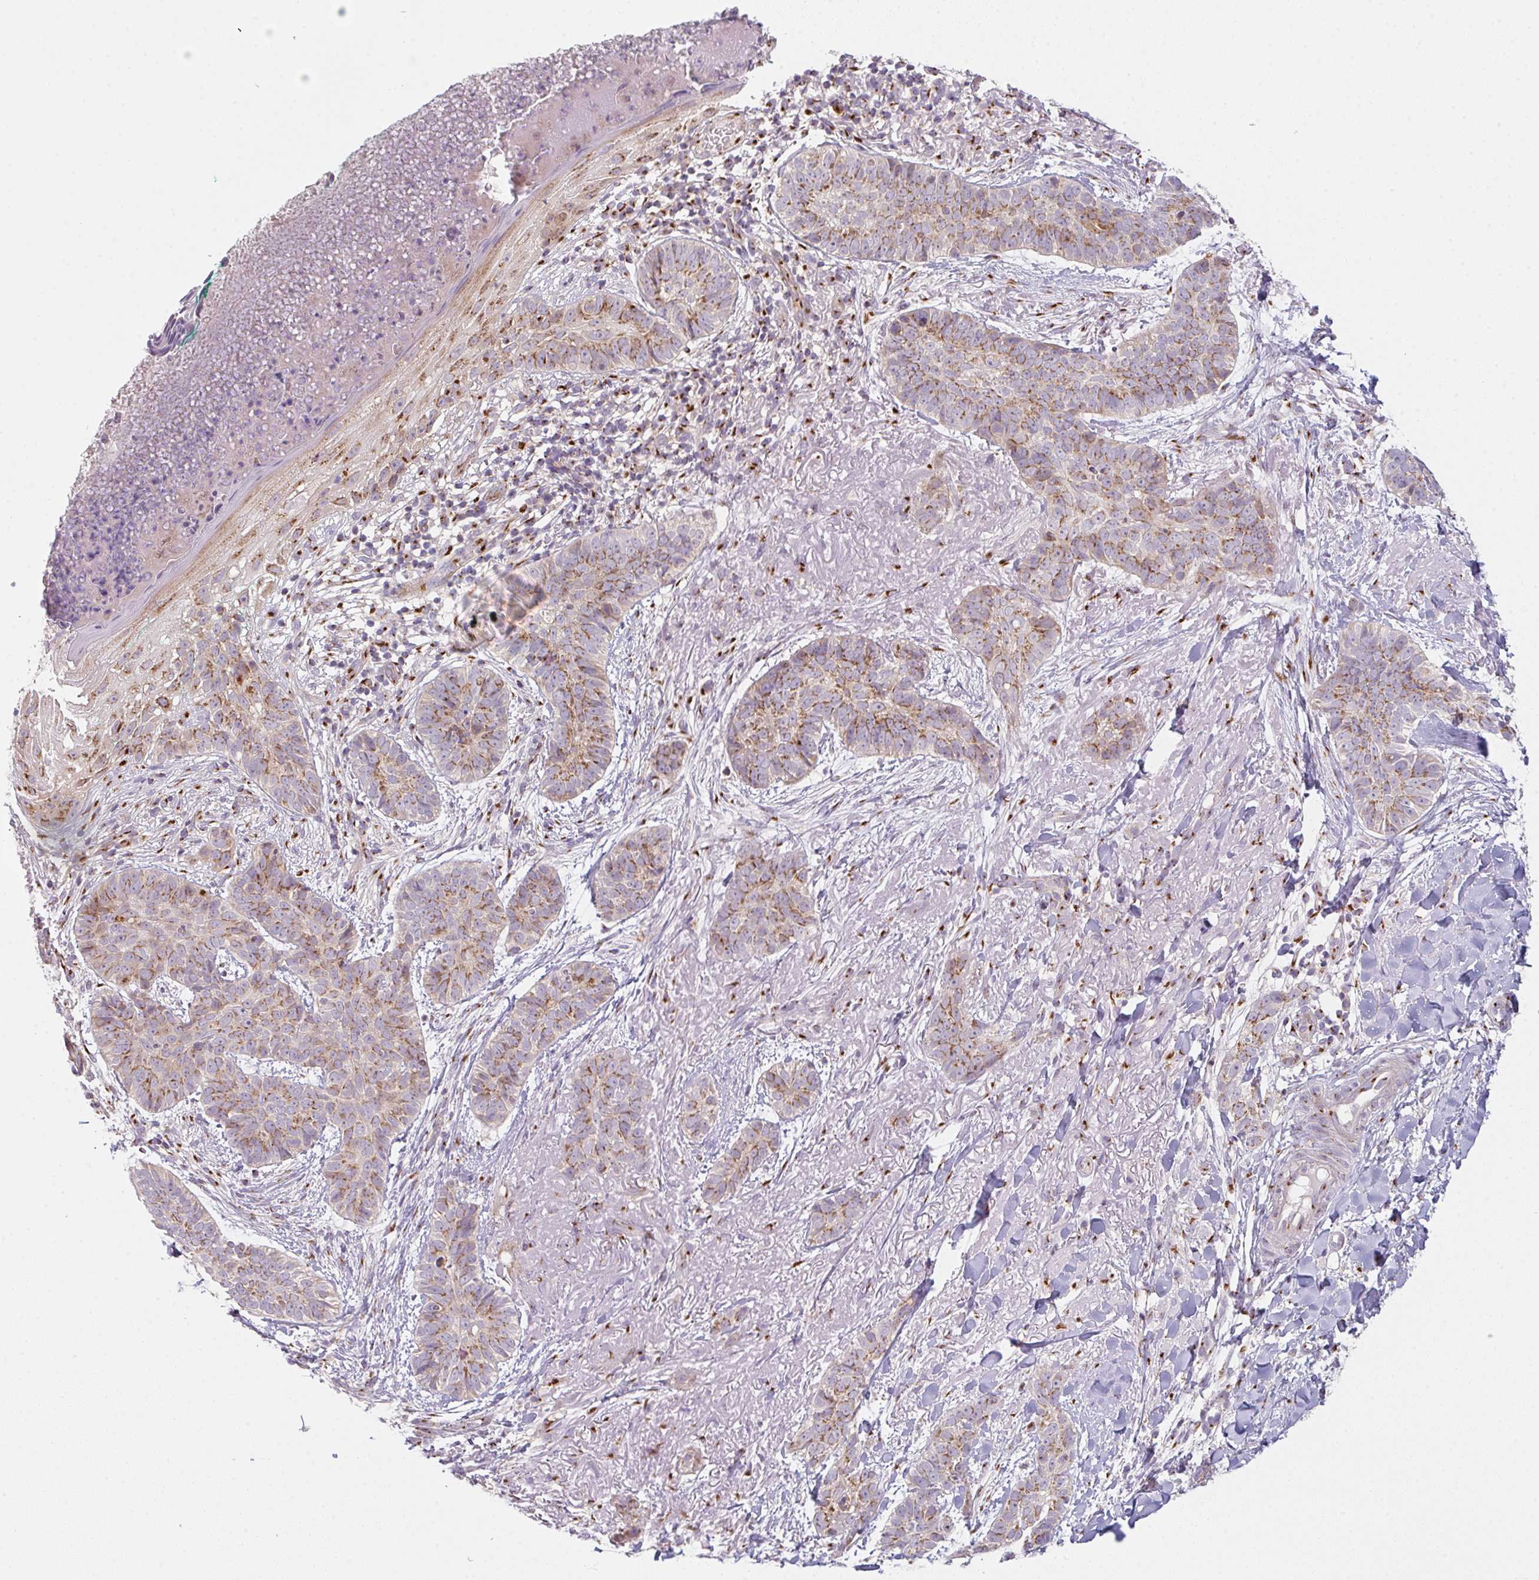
{"staining": {"intensity": "moderate", "quantity": ">75%", "location": "cytoplasmic/membranous"}, "tissue": "skin cancer", "cell_type": "Tumor cells", "image_type": "cancer", "snomed": [{"axis": "morphology", "description": "Basal cell carcinoma"}, {"axis": "topography", "description": "Skin"}, {"axis": "topography", "description": "Skin of face"}, {"axis": "topography", "description": "Skin of nose"}], "caption": "Approximately >75% of tumor cells in skin basal cell carcinoma exhibit moderate cytoplasmic/membranous protein positivity as visualized by brown immunohistochemical staining.", "gene": "GVQW3", "patient": {"sex": "female", "age": 86}}